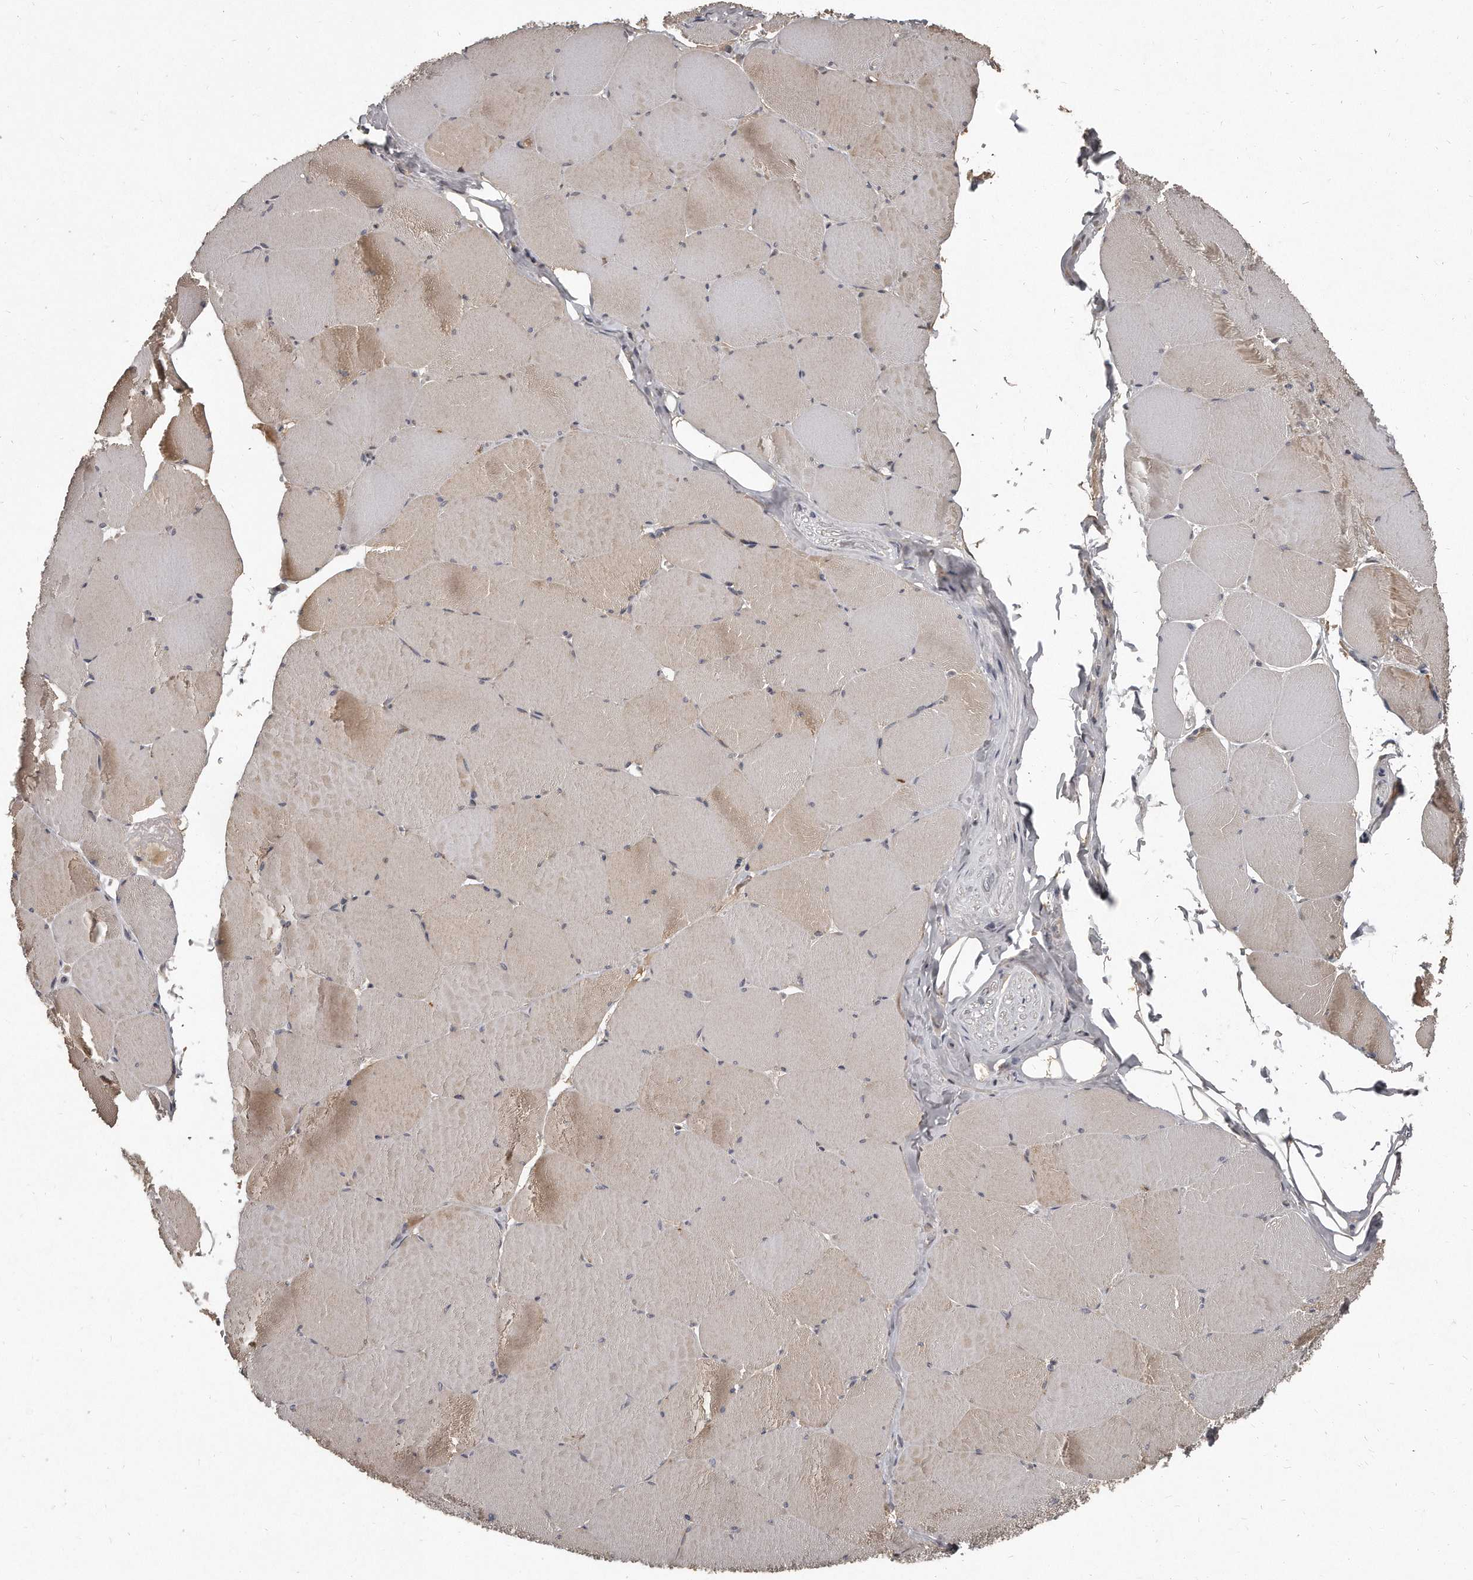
{"staining": {"intensity": "moderate", "quantity": "25%-75%", "location": "cytoplasmic/membranous"}, "tissue": "skeletal muscle", "cell_type": "Myocytes", "image_type": "normal", "snomed": [{"axis": "morphology", "description": "Normal tissue, NOS"}, {"axis": "topography", "description": "Skeletal muscle"}, {"axis": "topography", "description": "Head-Neck"}], "caption": "This image demonstrates immunohistochemistry (IHC) staining of normal skeletal muscle, with medium moderate cytoplasmic/membranous staining in about 25%-75% of myocytes.", "gene": "GRB10", "patient": {"sex": "male", "age": 66}}